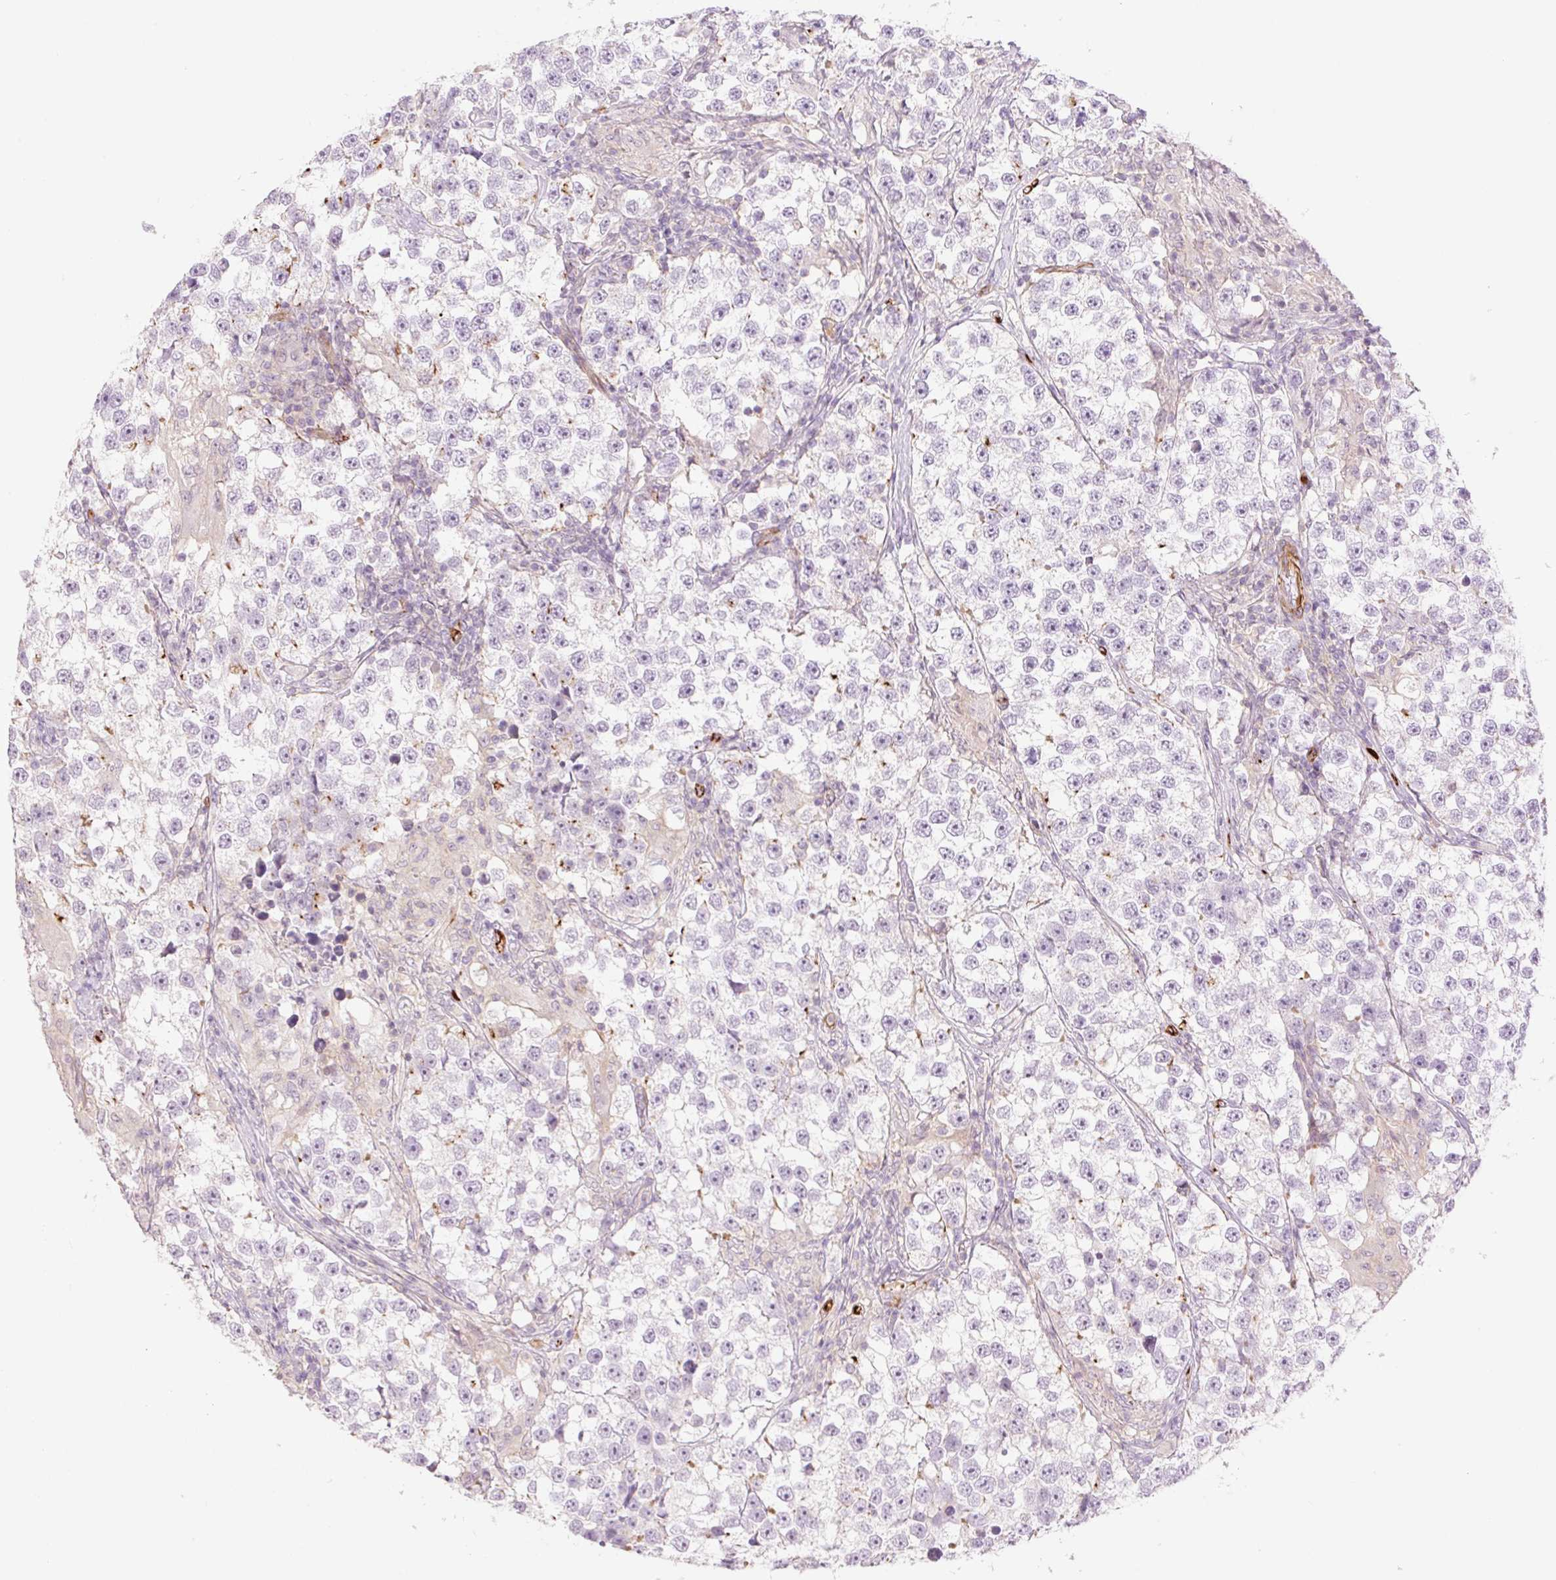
{"staining": {"intensity": "negative", "quantity": "none", "location": "none"}, "tissue": "testis cancer", "cell_type": "Tumor cells", "image_type": "cancer", "snomed": [{"axis": "morphology", "description": "Seminoma, NOS"}, {"axis": "topography", "description": "Testis"}], "caption": "This is an immunohistochemistry (IHC) micrograph of testis cancer. There is no staining in tumor cells.", "gene": "ZFYVE21", "patient": {"sex": "male", "age": 46}}